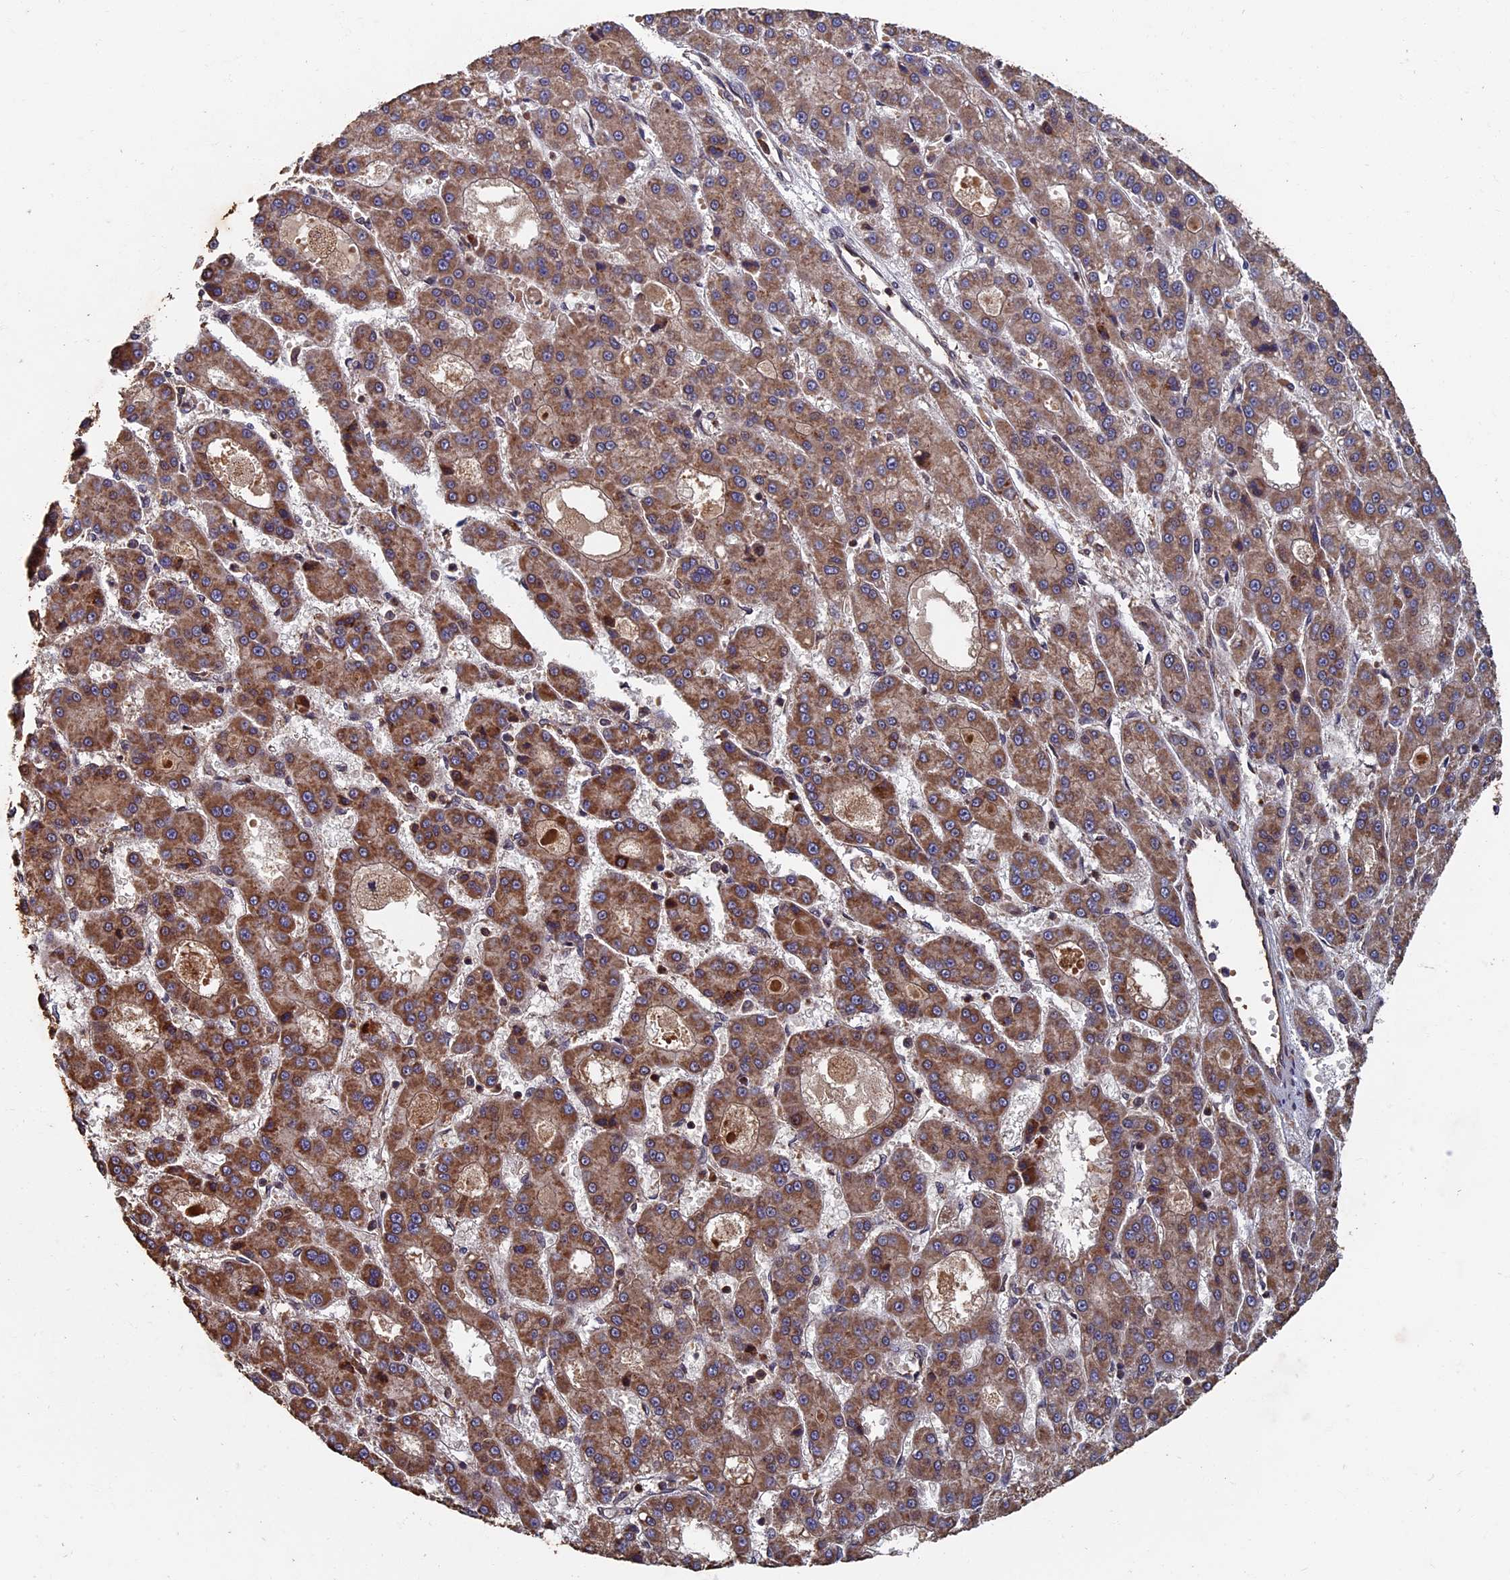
{"staining": {"intensity": "moderate", "quantity": ">75%", "location": "cytoplasmic/membranous"}, "tissue": "liver cancer", "cell_type": "Tumor cells", "image_type": "cancer", "snomed": [{"axis": "morphology", "description": "Carcinoma, Hepatocellular, NOS"}, {"axis": "topography", "description": "Liver"}], "caption": "High-power microscopy captured an IHC photomicrograph of liver cancer, revealing moderate cytoplasmic/membranous staining in approximately >75% of tumor cells. (IHC, brightfield microscopy, high magnification).", "gene": "RASGRF1", "patient": {"sex": "male", "age": 70}}